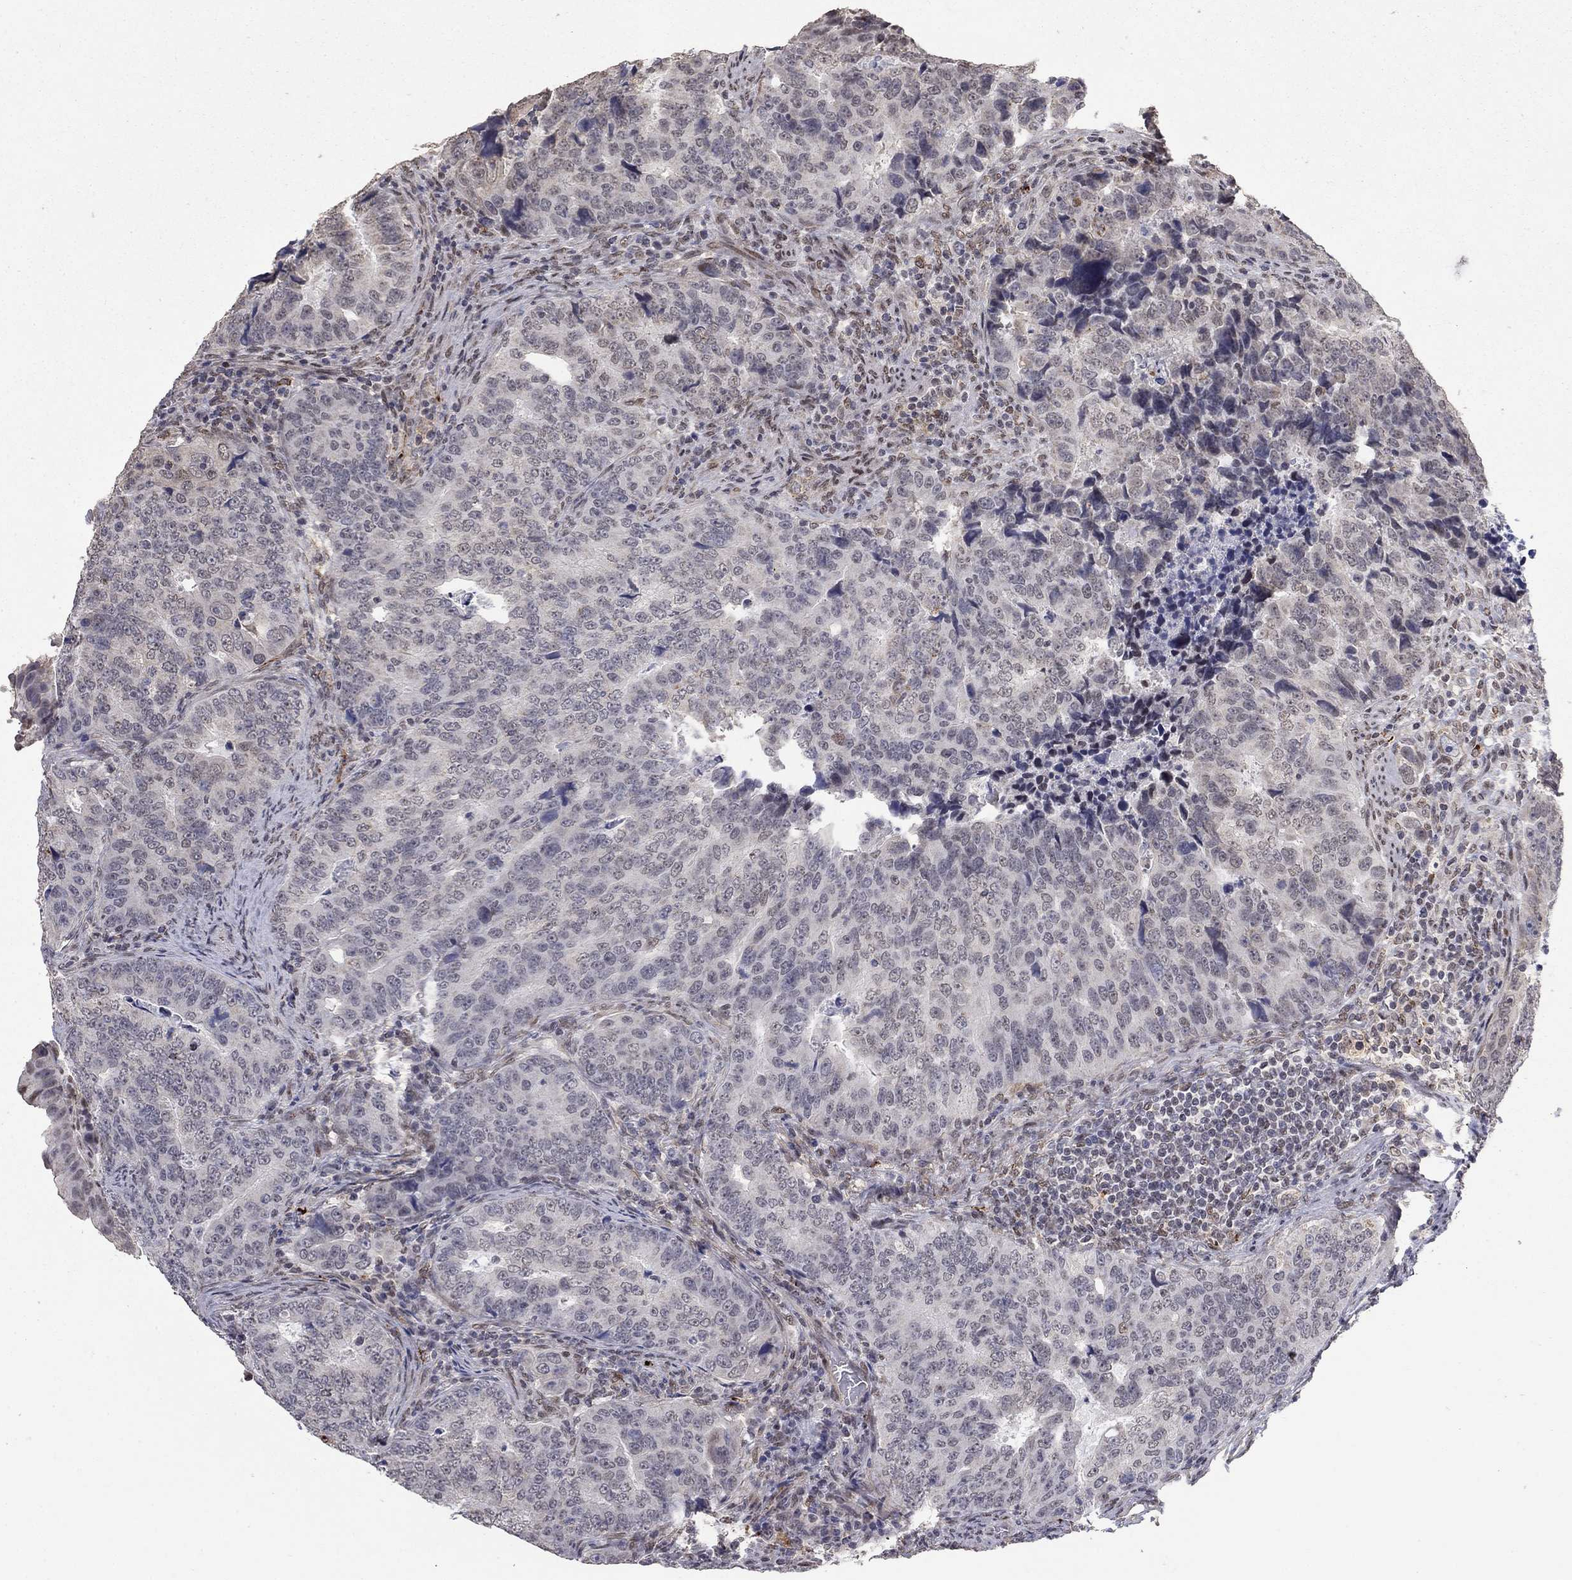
{"staining": {"intensity": "negative", "quantity": "none", "location": "none"}, "tissue": "colorectal cancer", "cell_type": "Tumor cells", "image_type": "cancer", "snomed": [{"axis": "morphology", "description": "Adenocarcinoma, NOS"}, {"axis": "topography", "description": "Colon"}], "caption": "DAB immunohistochemical staining of adenocarcinoma (colorectal) shows no significant staining in tumor cells.", "gene": "GRIA3", "patient": {"sex": "female", "age": 72}}